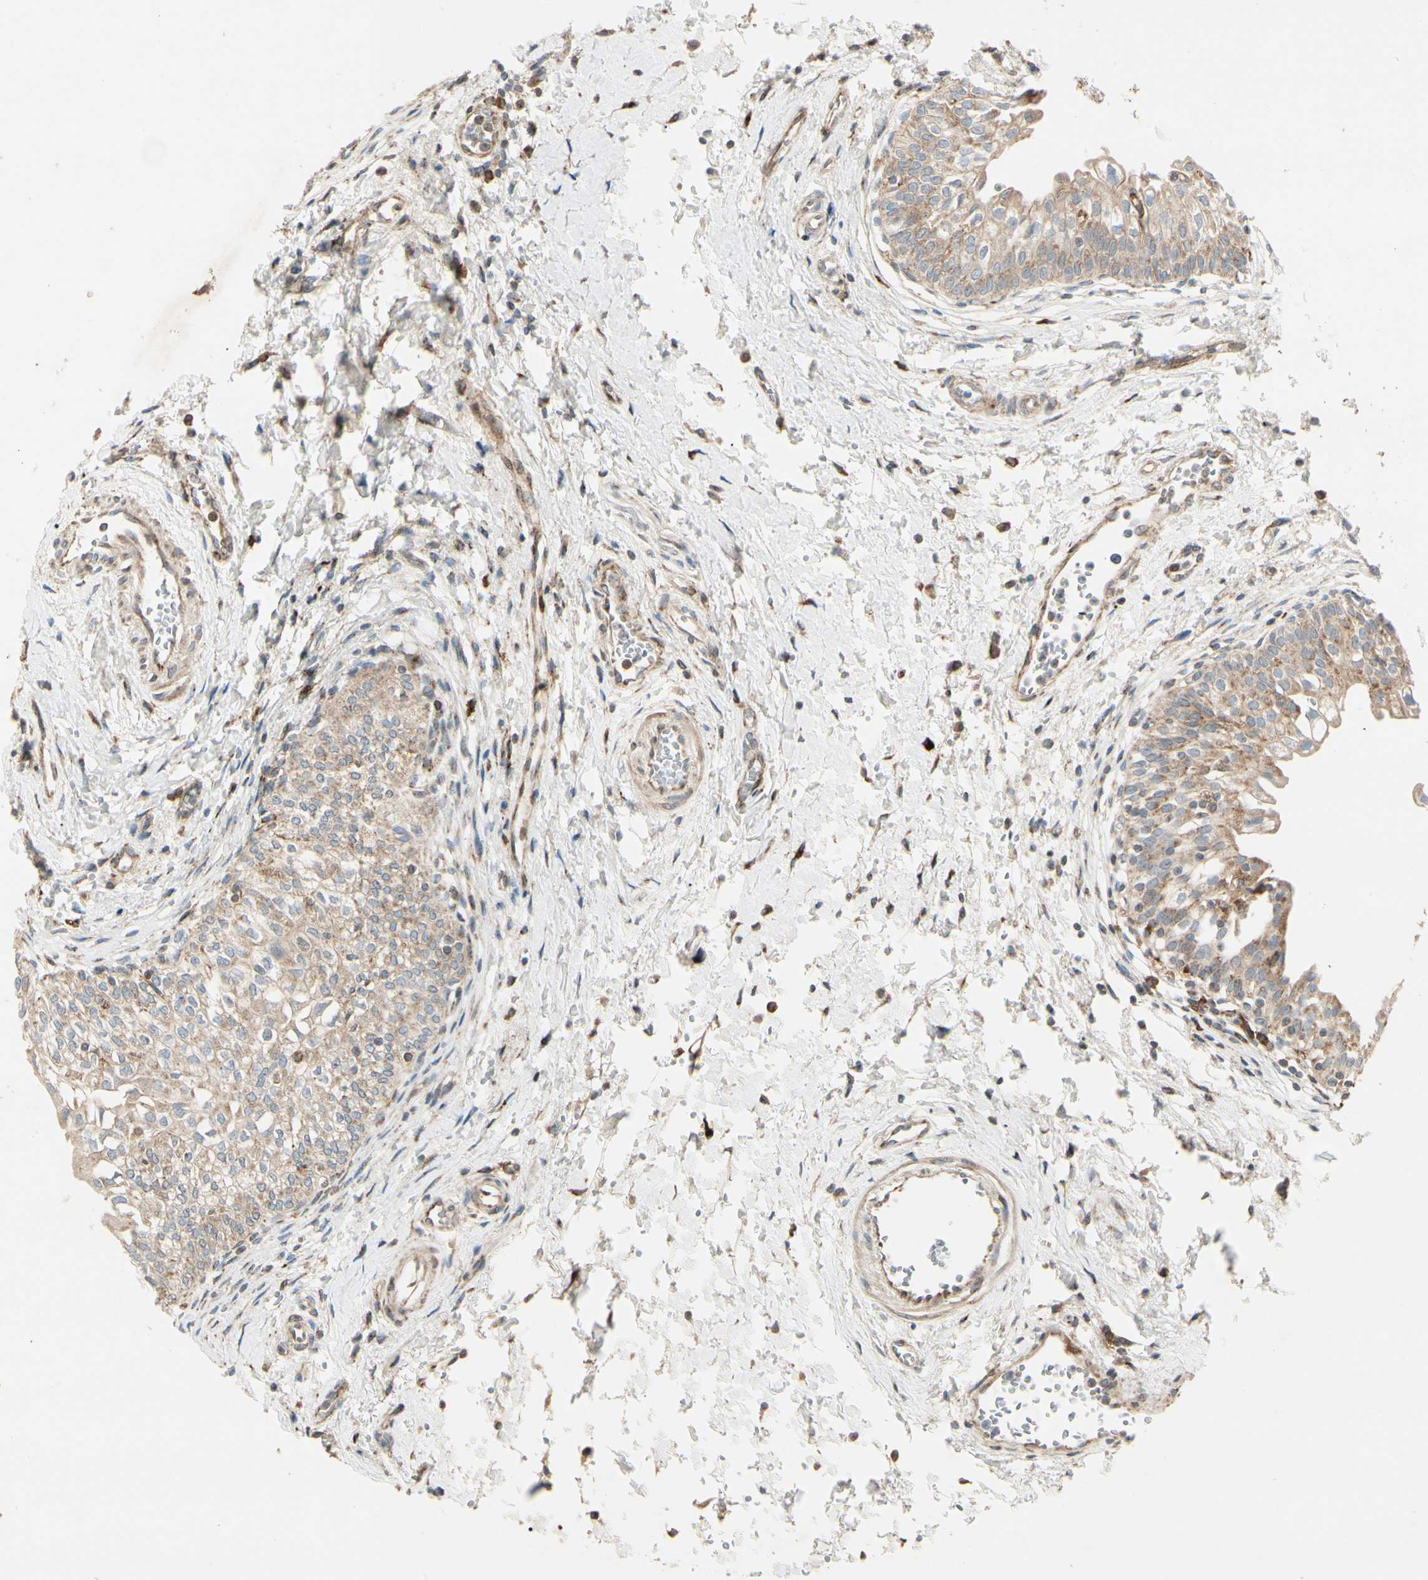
{"staining": {"intensity": "weak", "quantity": ">75%", "location": "cytoplasmic/membranous"}, "tissue": "urinary bladder", "cell_type": "Urothelial cells", "image_type": "normal", "snomed": [{"axis": "morphology", "description": "Normal tissue, NOS"}, {"axis": "topography", "description": "Urinary bladder"}], "caption": "This photomicrograph exhibits immunohistochemistry (IHC) staining of benign urinary bladder, with low weak cytoplasmic/membranous expression in about >75% of urothelial cells.", "gene": "MRPL9", "patient": {"sex": "male", "age": 55}}